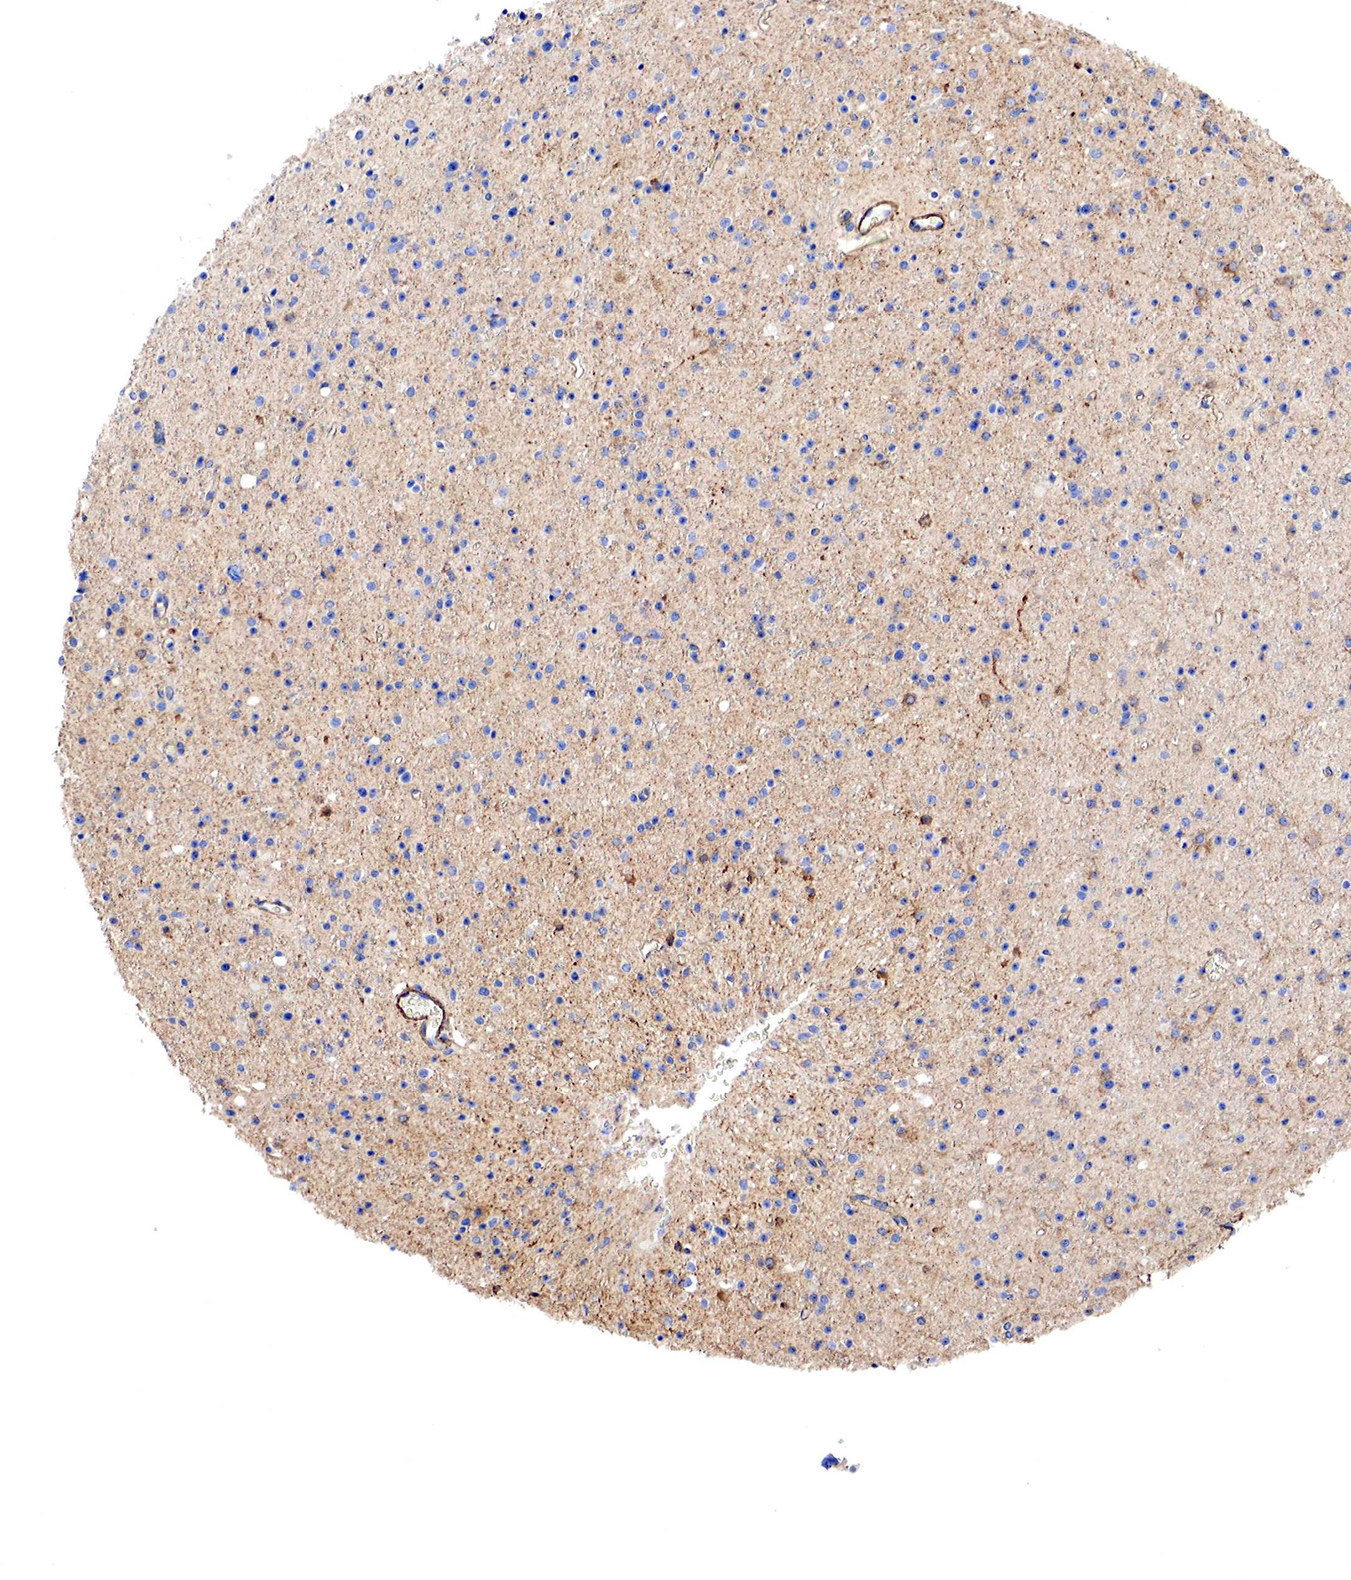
{"staining": {"intensity": "moderate", "quantity": ">75%", "location": "cytoplasmic/membranous"}, "tissue": "glioma", "cell_type": "Tumor cells", "image_type": "cancer", "snomed": [{"axis": "morphology", "description": "Glioma, malignant, Low grade"}, {"axis": "topography", "description": "Brain"}], "caption": "Immunohistochemistry (DAB (3,3'-diaminobenzidine)) staining of human glioma demonstrates moderate cytoplasmic/membranous protein staining in about >75% of tumor cells.", "gene": "TPM1", "patient": {"sex": "female", "age": 46}}